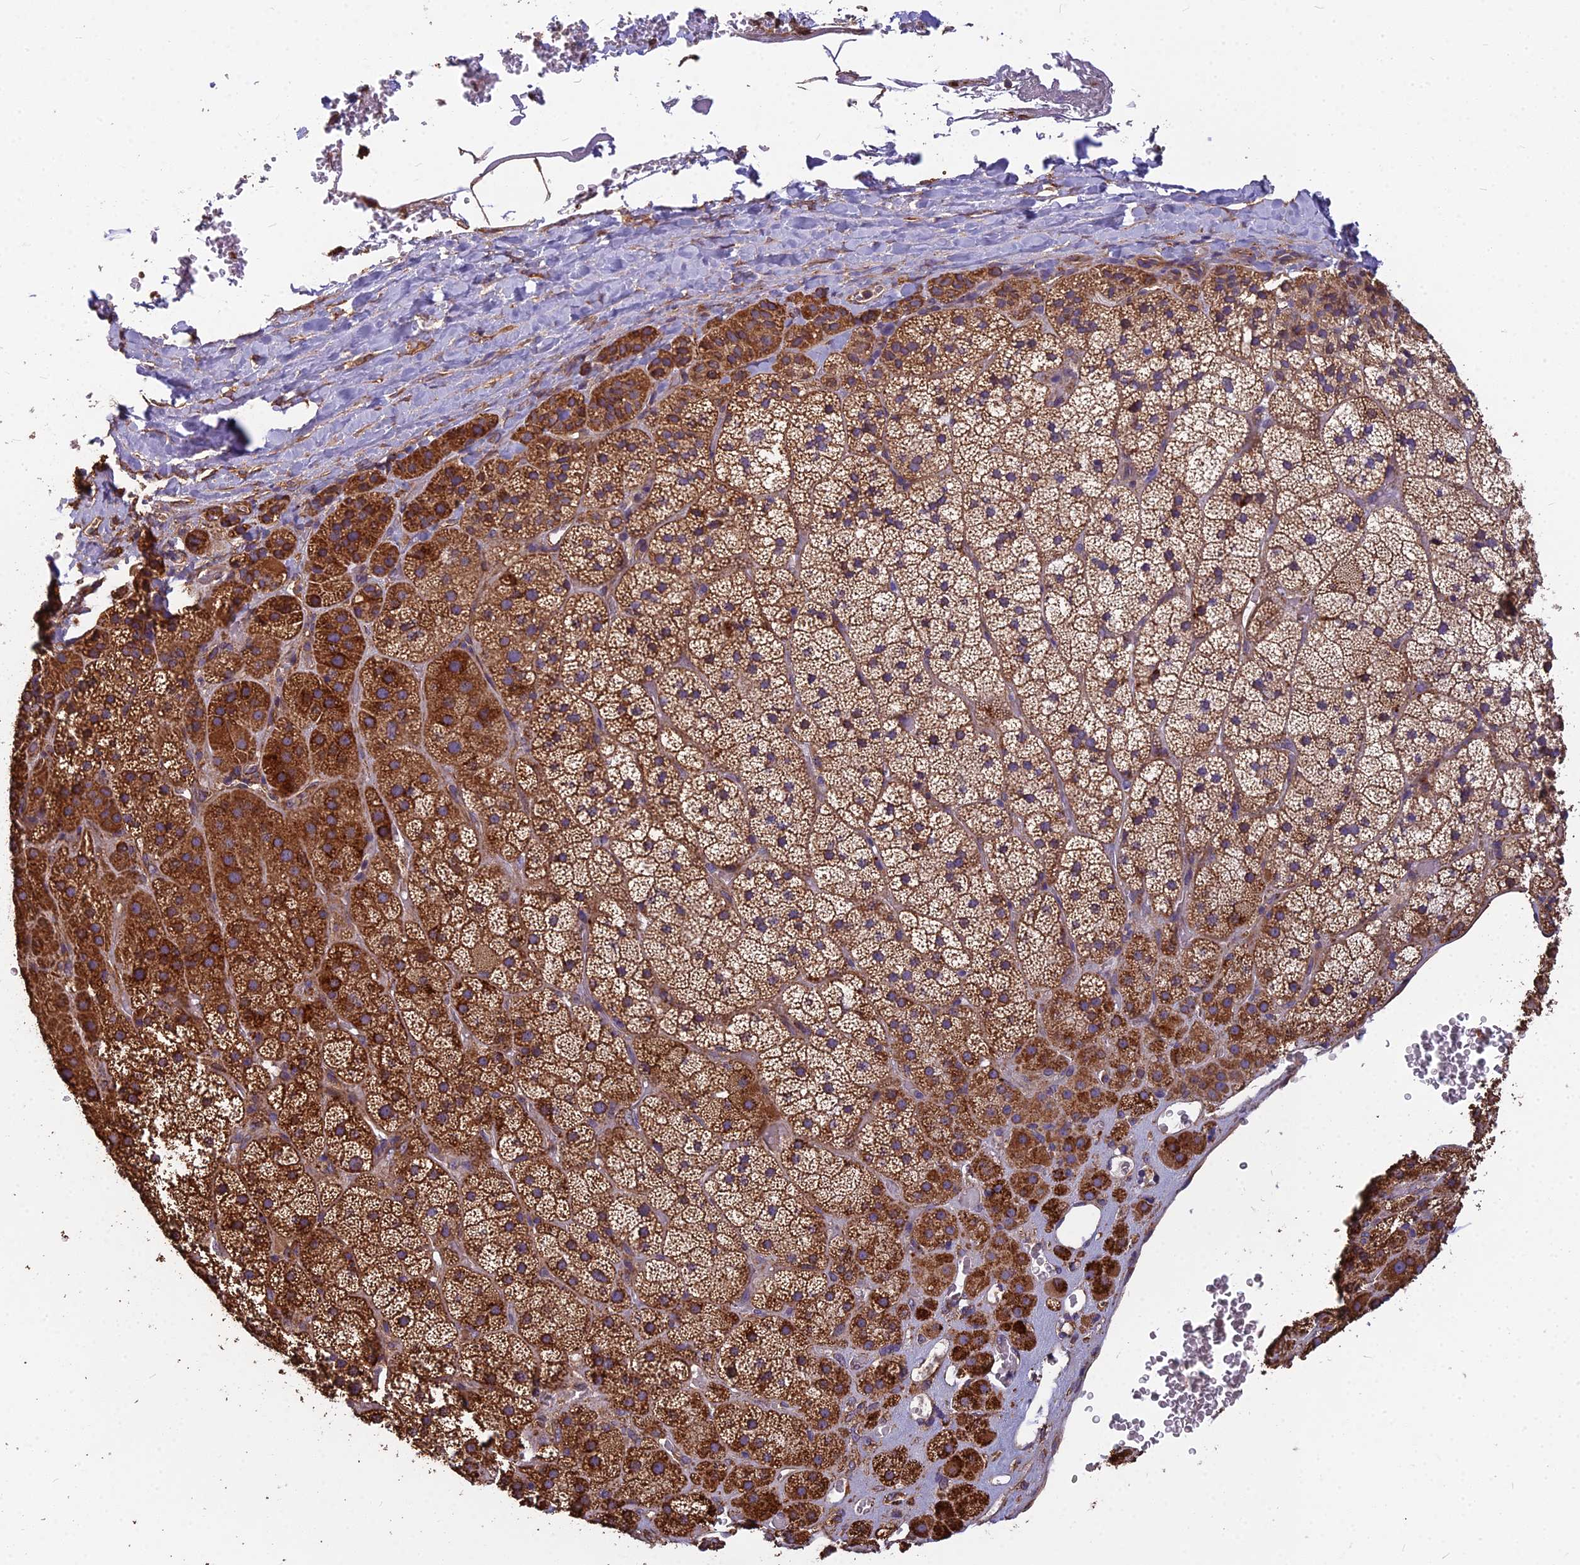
{"staining": {"intensity": "strong", "quantity": ">75%", "location": "cytoplasmic/membranous"}, "tissue": "adrenal gland", "cell_type": "Glandular cells", "image_type": "normal", "snomed": [{"axis": "morphology", "description": "Normal tissue, NOS"}, {"axis": "topography", "description": "Adrenal gland"}], "caption": "Approximately >75% of glandular cells in normal human adrenal gland show strong cytoplasmic/membranous protein expression as visualized by brown immunohistochemical staining.", "gene": "SPDL1", "patient": {"sex": "male", "age": 57}}